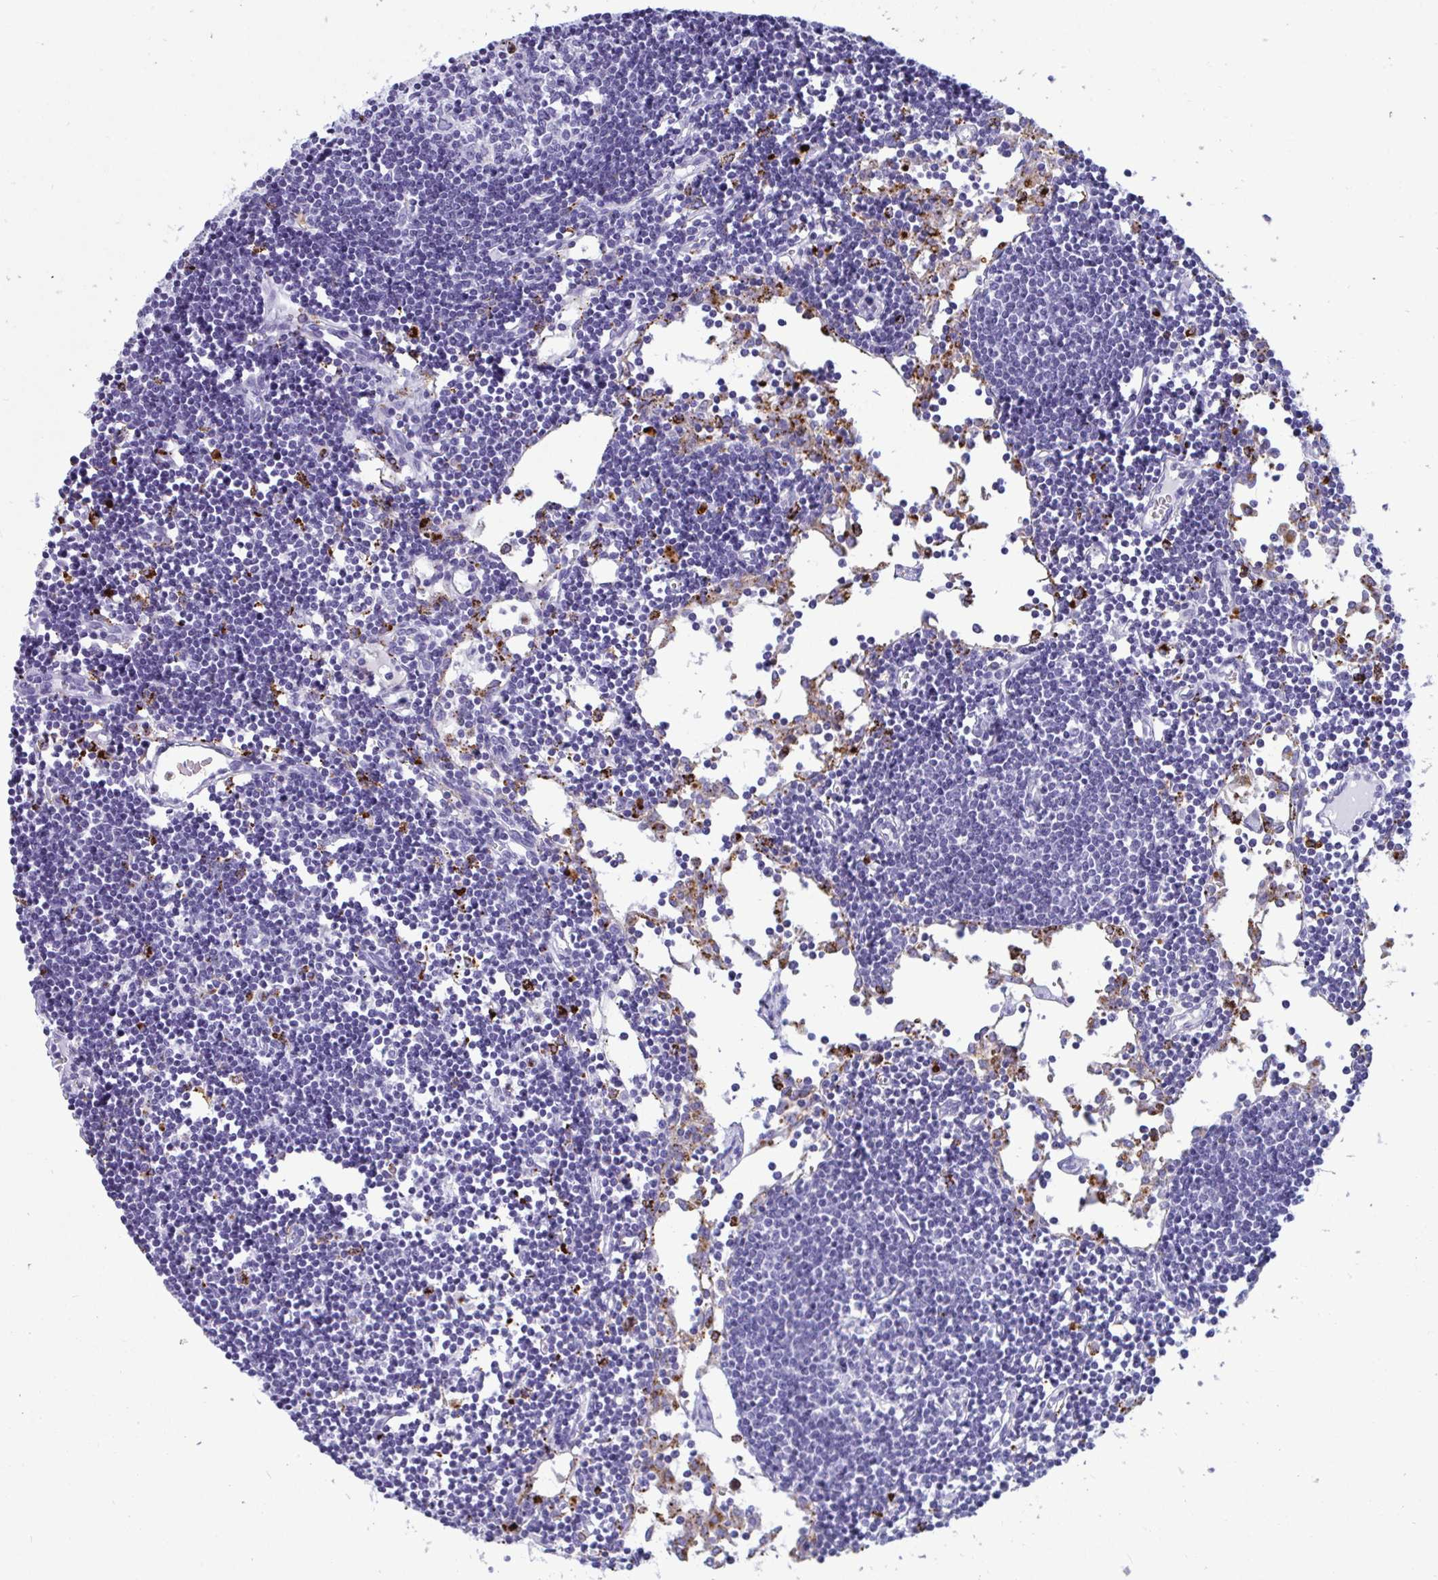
{"staining": {"intensity": "negative", "quantity": "none", "location": "none"}, "tissue": "lymph node", "cell_type": "Germinal center cells", "image_type": "normal", "snomed": [{"axis": "morphology", "description": "Normal tissue, NOS"}, {"axis": "topography", "description": "Lymph node"}], "caption": "Immunohistochemistry (IHC) of benign human lymph node shows no expression in germinal center cells. (DAB immunohistochemistry, high magnification).", "gene": "CPVL", "patient": {"sex": "female", "age": 65}}